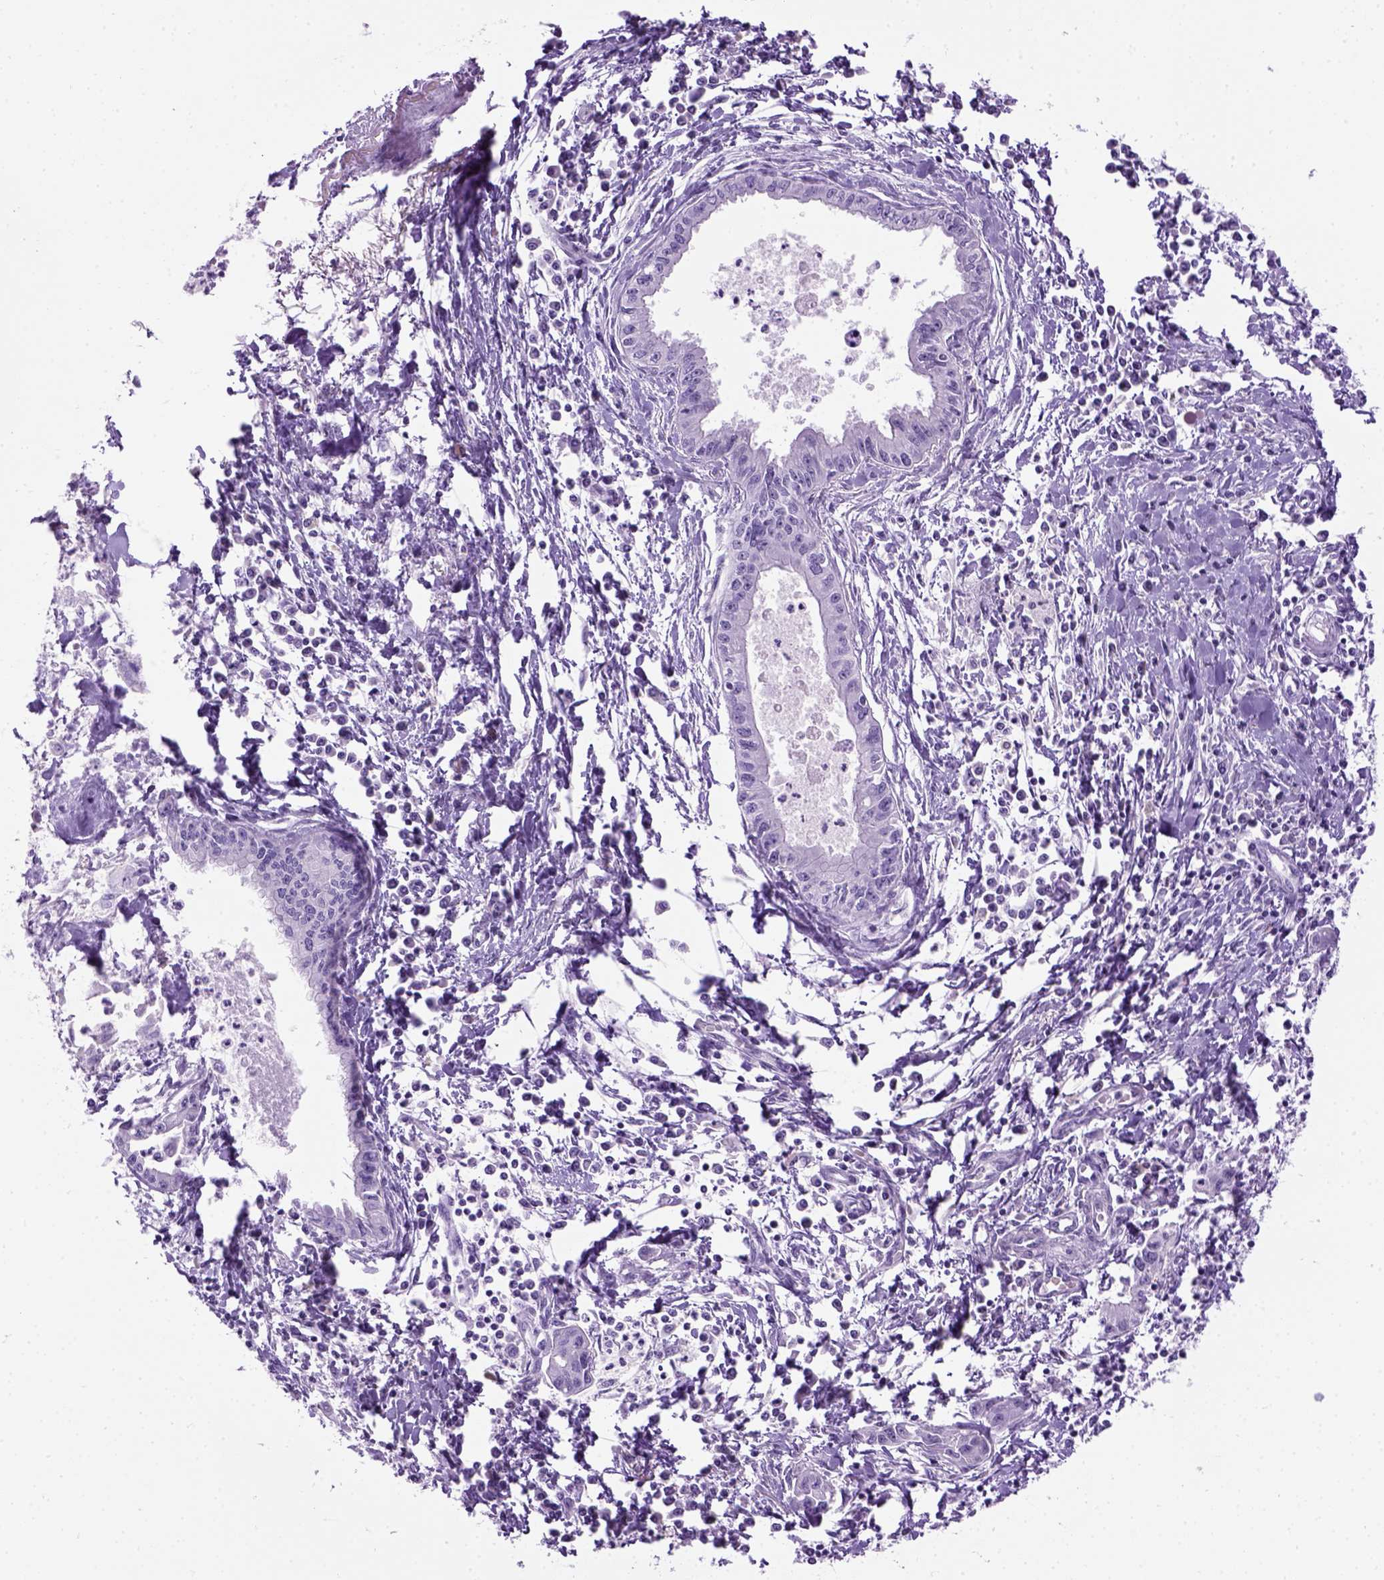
{"staining": {"intensity": "negative", "quantity": "none", "location": "none"}, "tissue": "pancreatic cancer", "cell_type": "Tumor cells", "image_type": "cancer", "snomed": [{"axis": "morphology", "description": "Adenocarcinoma, NOS"}, {"axis": "topography", "description": "Pancreas"}], "caption": "This is a image of IHC staining of pancreatic cancer (adenocarcinoma), which shows no positivity in tumor cells.", "gene": "GABRB2", "patient": {"sex": "male", "age": 72}}